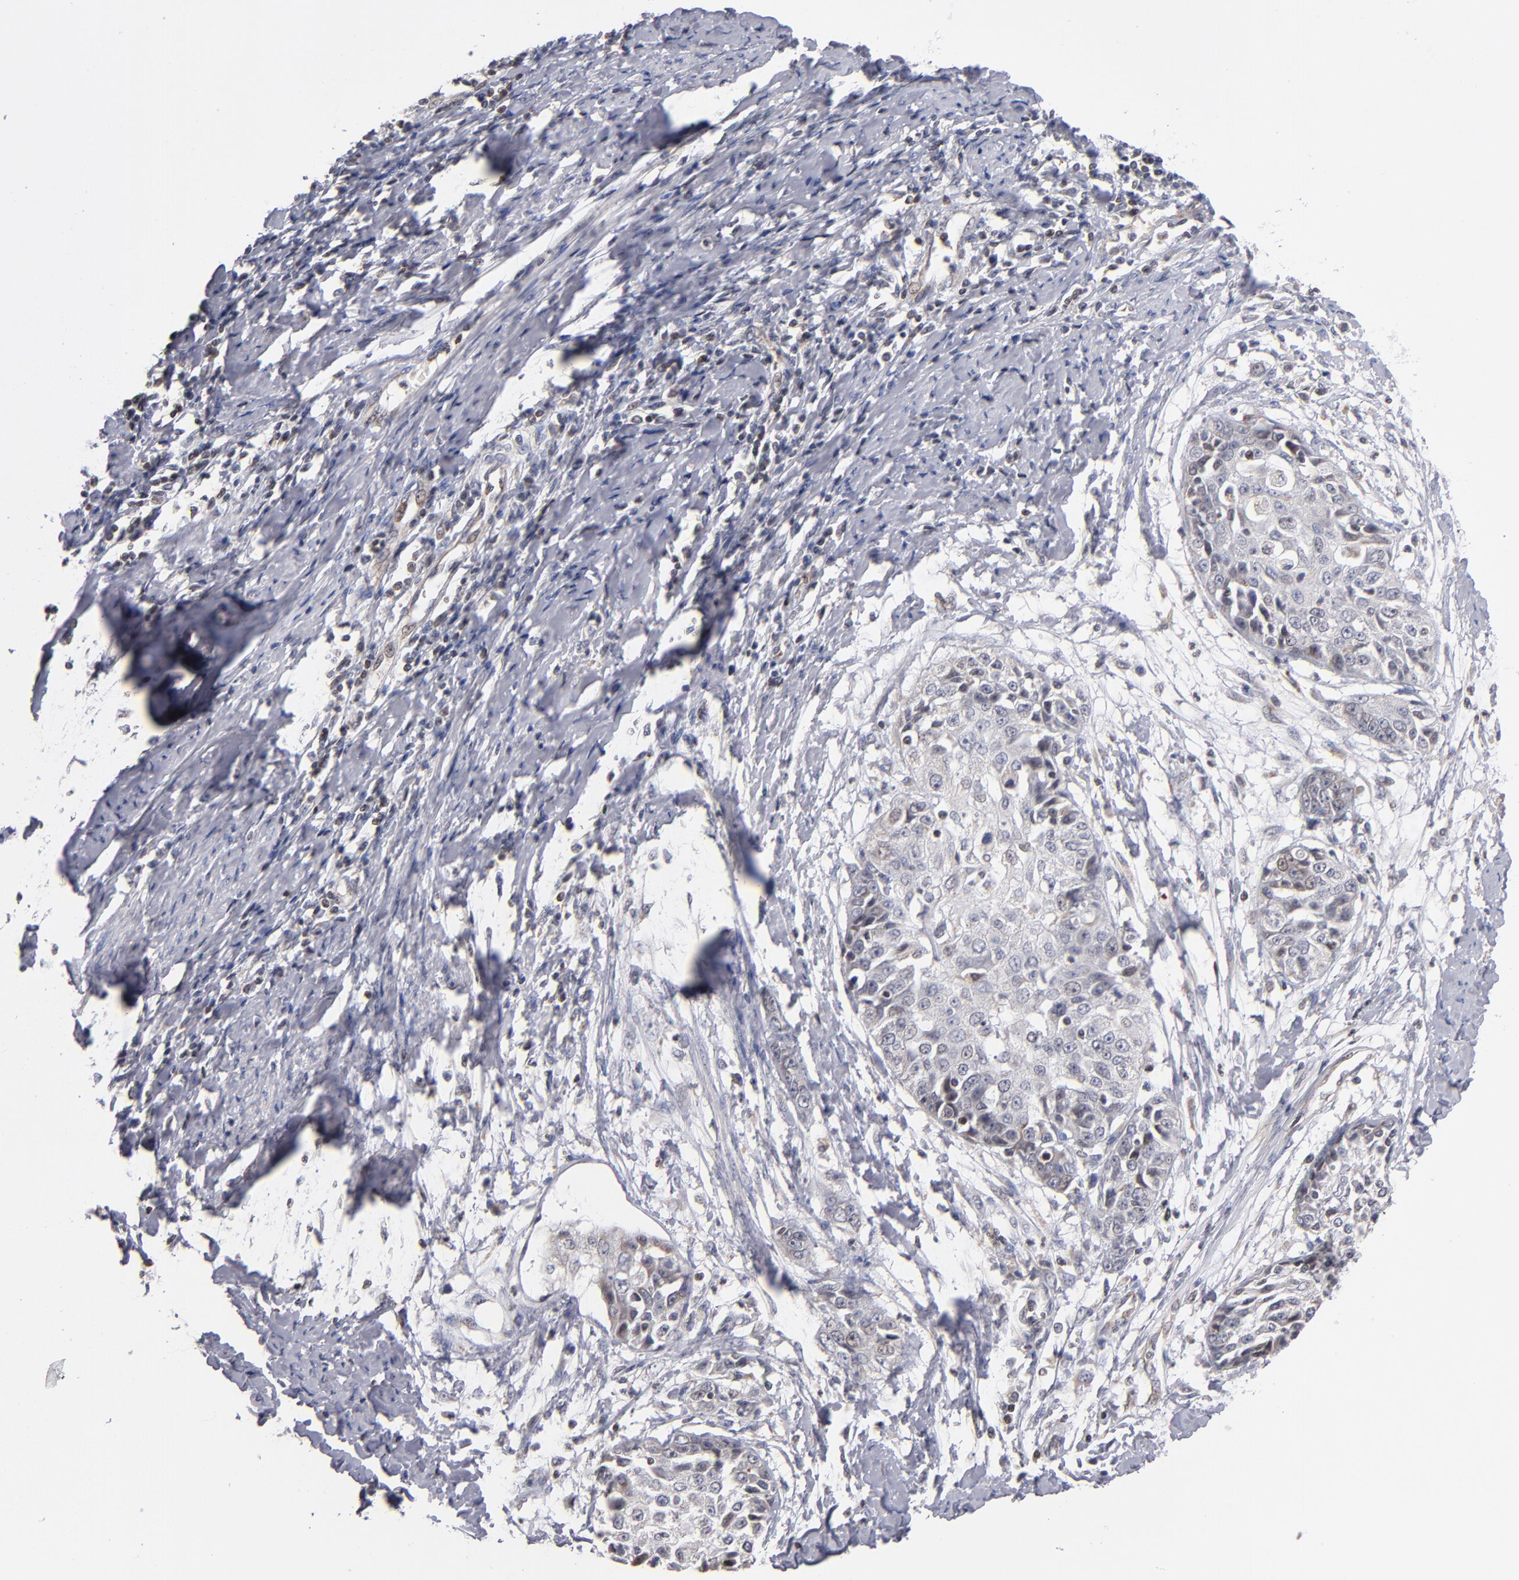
{"staining": {"intensity": "weak", "quantity": "<25%", "location": "nuclear"}, "tissue": "cervical cancer", "cell_type": "Tumor cells", "image_type": "cancer", "snomed": [{"axis": "morphology", "description": "Squamous cell carcinoma, NOS"}, {"axis": "topography", "description": "Cervix"}], "caption": "Immunohistochemical staining of human cervical cancer (squamous cell carcinoma) reveals no significant positivity in tumor cells.", "gene": "ODF2", "patient": {"sex": "female", "age": 64}}